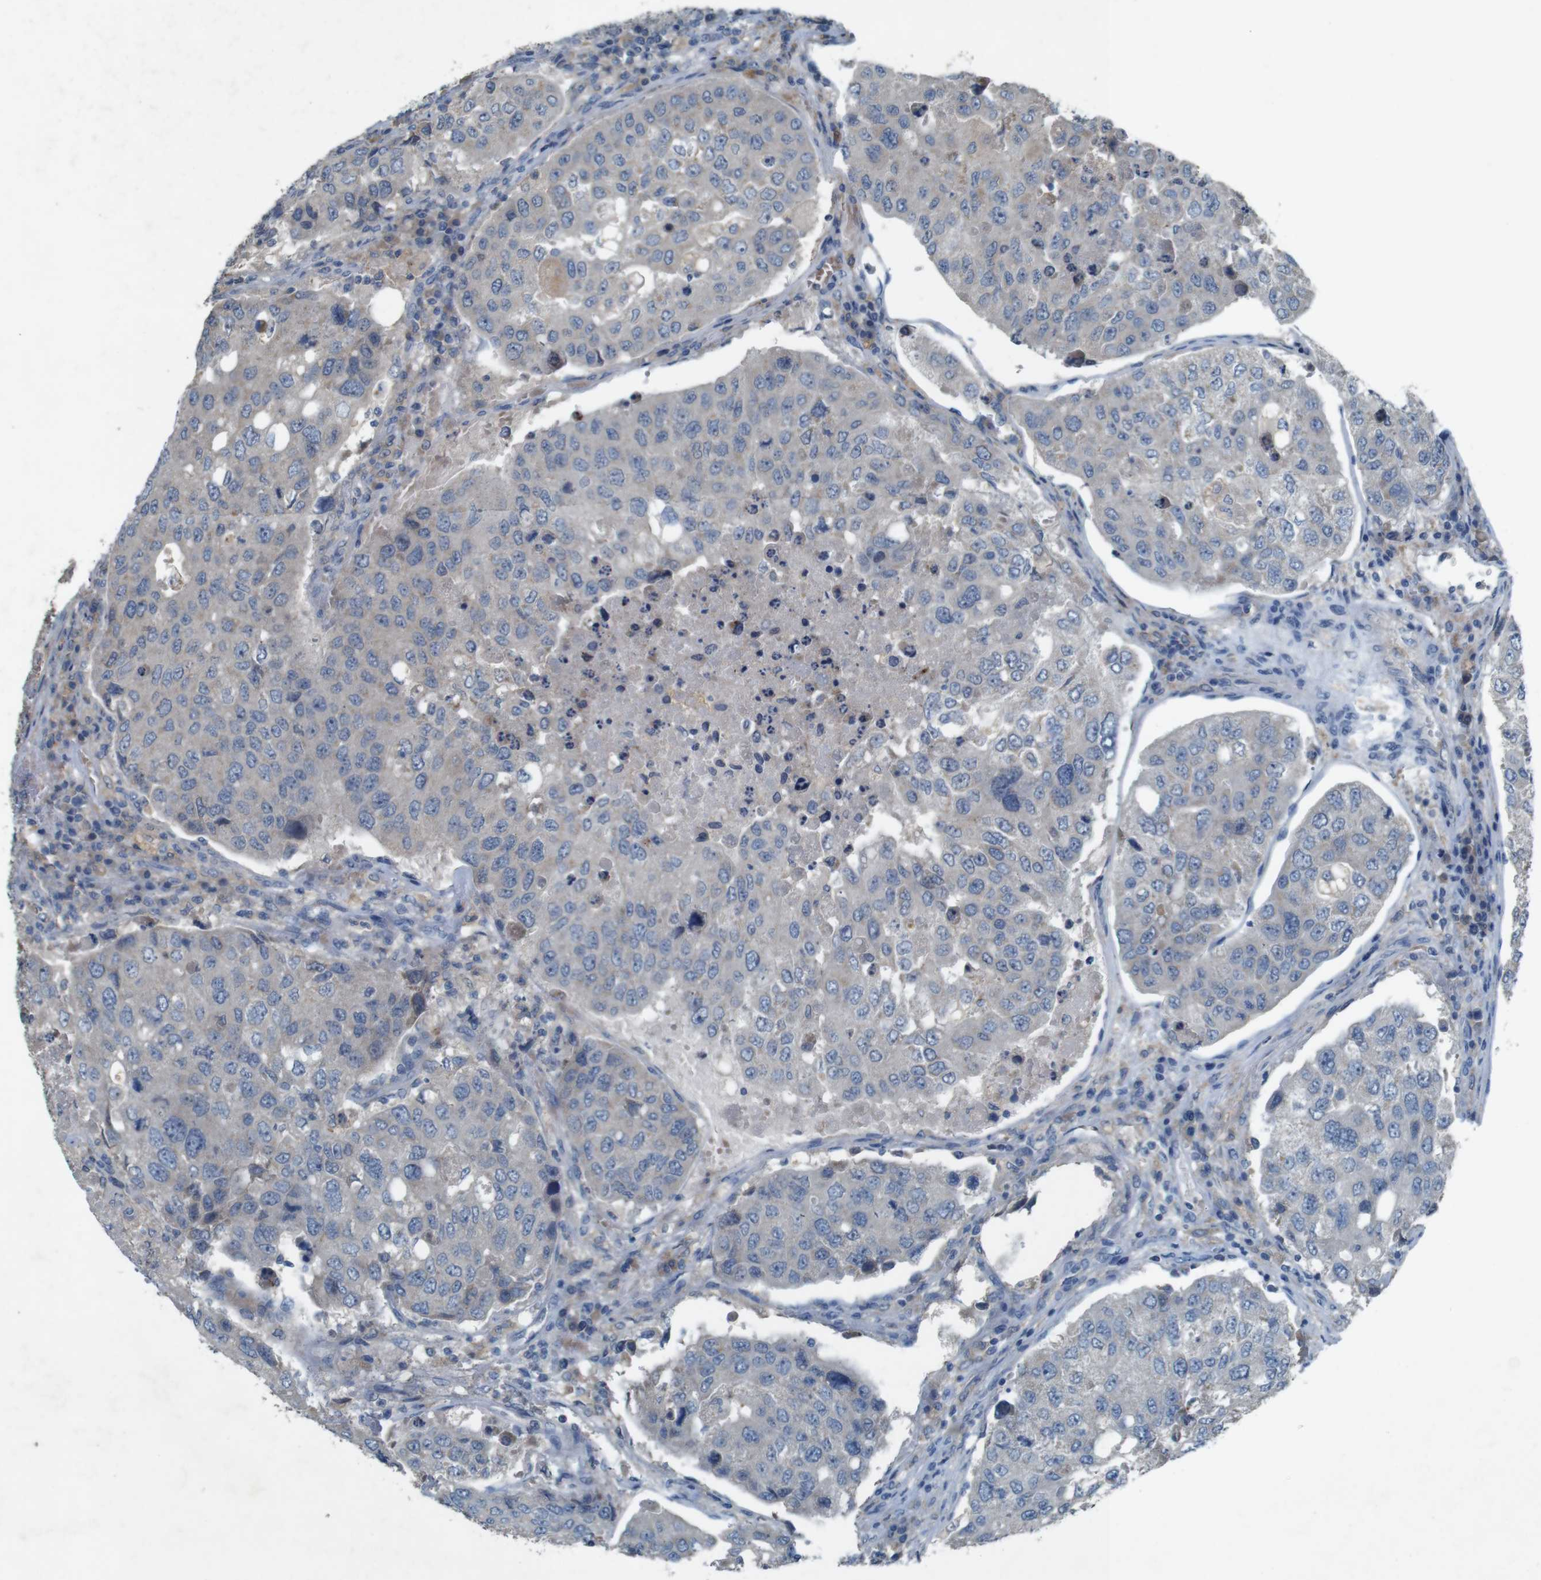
{"staining": {"intensity": "weak", "quantity": "<25%", "location": "cytoplasmic/membranous"}, "tissue": "urothelial cancer", "cell_type": "Tumor cells", "image_type": "cancer", "snomed": [{"axis": "morphology", "description": "Urothelial carcinoma, High grade"}, {"axis": "topography", "description": "Lymph node"}, {"axis": "topography", "description": "Urinary bladder"}], "caption": "The micrograph reveals no staining of tumor cells in urothelial cancer. (Immunohistochemistry, brightfield microscopy, high magnification).", "gene": "MOGAT3", "patient": {"sex": "male", "age": 51}}